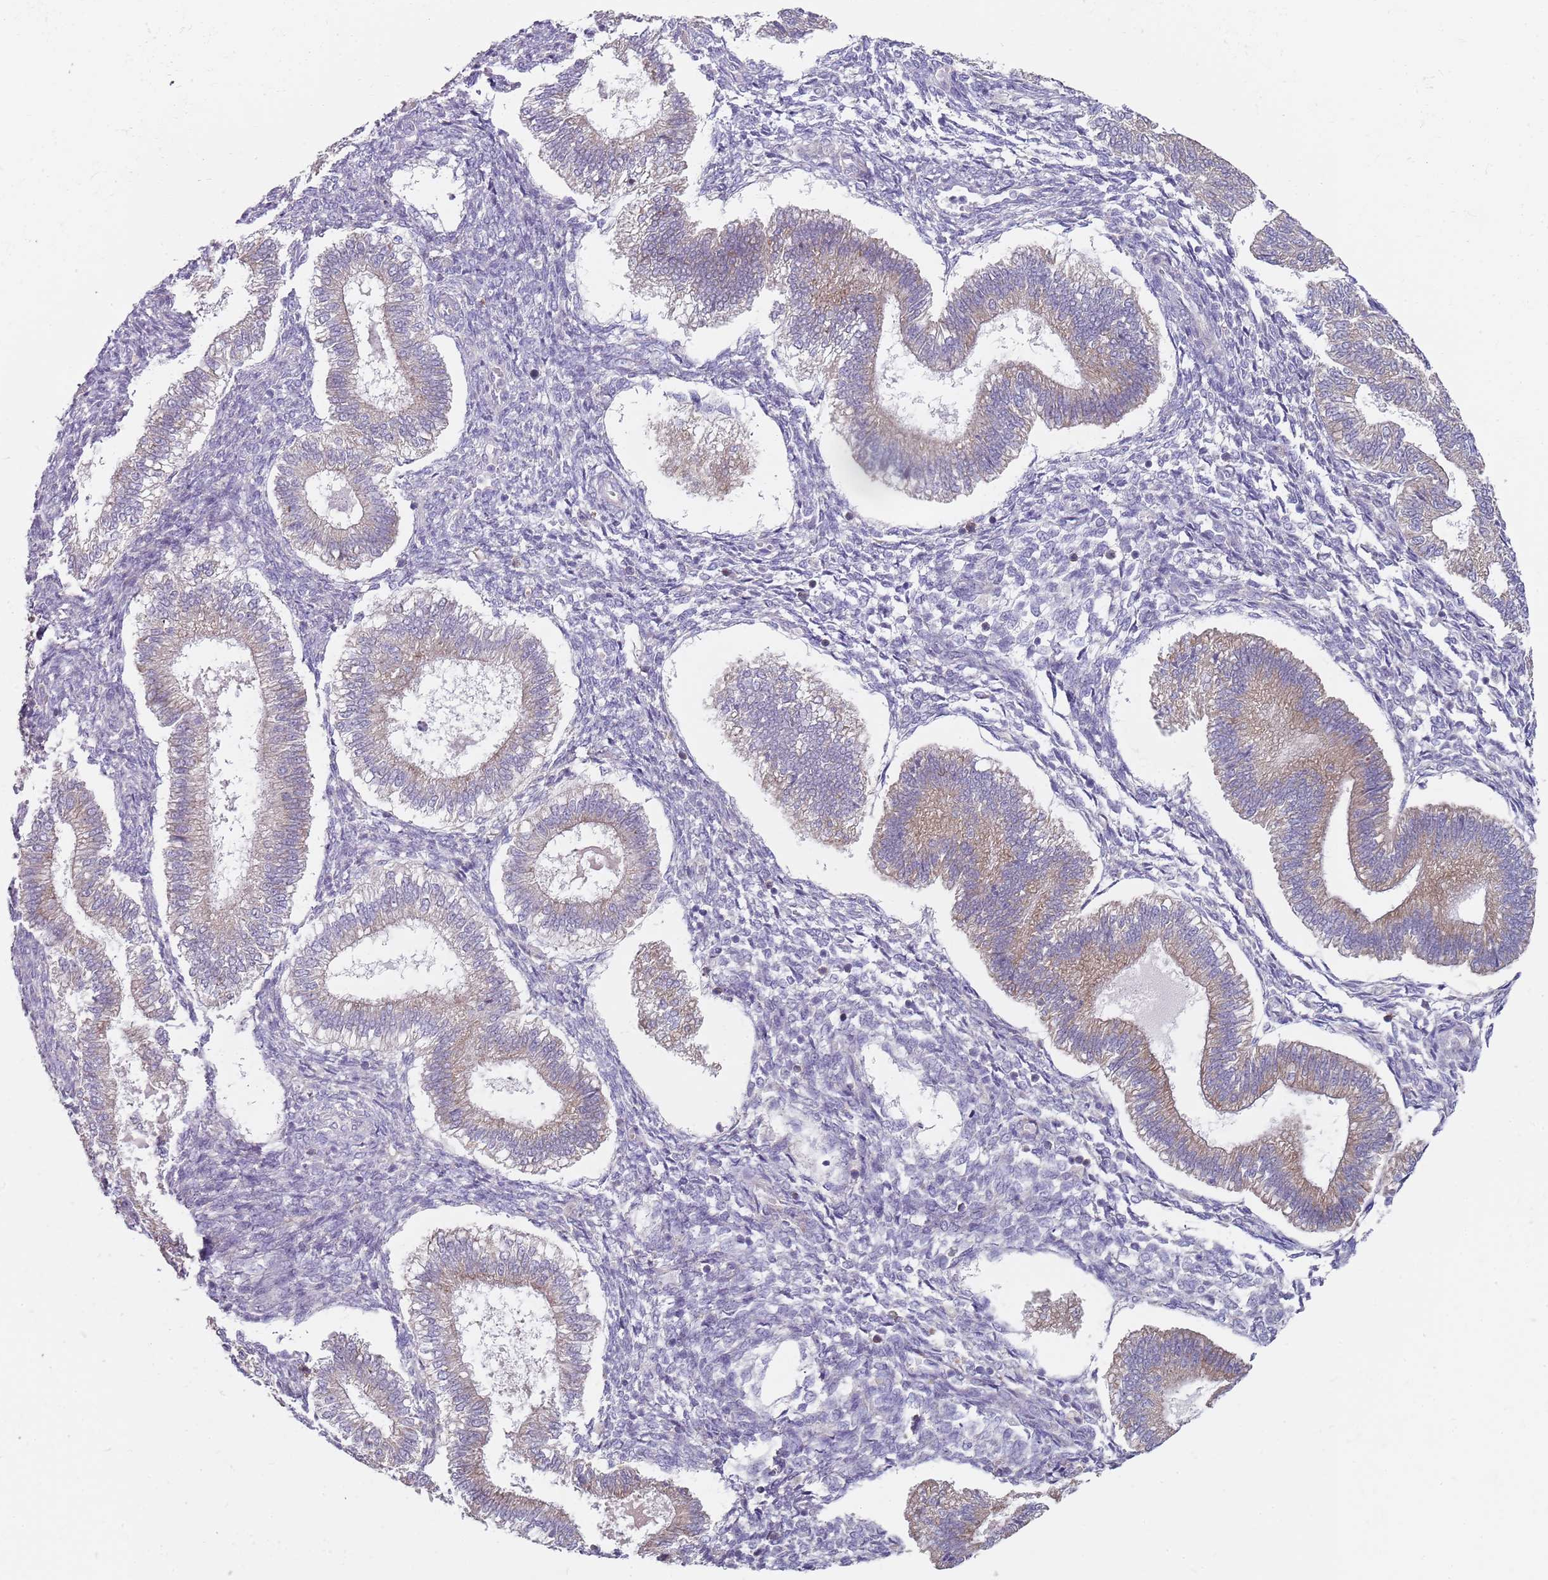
{"staining": {"intensity": "weak", "quantity": "<25%", "location": "cytoplasmic/membranous"}, "tissue": "endometrium", "cell_type": "Cells in endometrial stroma", "image_type": "normal", "snomed": [{"axis": "morphology", "description": "Normal tissue, NOS"}, {"axis": "topography", "description": "Endometrium"}], "caption": "Endometrium stained for a protein using immunohistochemistry (IHC) exhibits no expression cells in endometrial stroma.", "gene": "SLC26A6", "patient": {"sex": "female", "age": 25}}